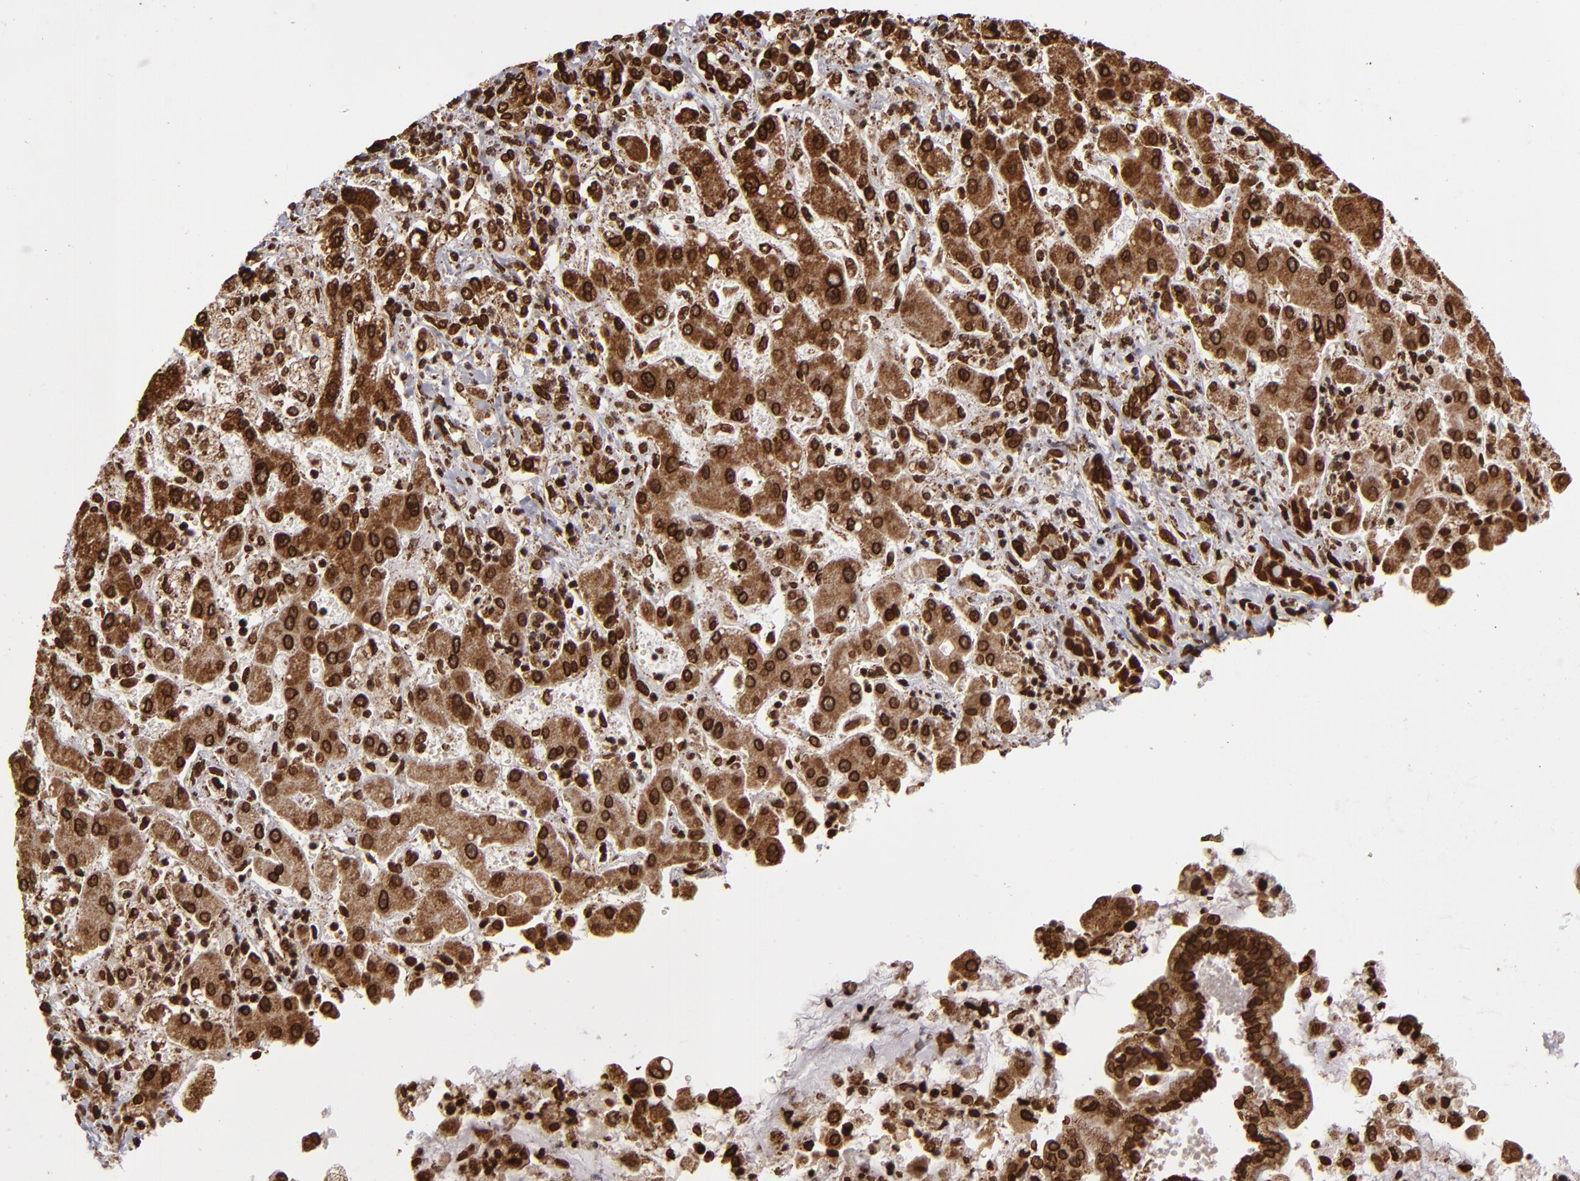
{"staining": {"intensity": "strong", "quantity": ">75%", "location": "cytoplasmic/membranous,nuclear"}, "tissue": "liver cancer", "cell_type": "Tumor cells", "image_type": "cancer", "snomed": [{"axis": "morphology", "description": "Cholangiocarcinoma"}, {"axis": "topography", "description": "Liver"}], "caption": "Immunohistochemistry (IHC) of liver cancer exhibits high levels of strong cytoplasmic/membranous and nuclear expression in approximately >75% of tumor cells. The staining was performed using DAB, with brown indicating positive protein expression. Nuclei are stained blue with hematoxylin.", "gene": "CUL3", "patient": {"sex": "male", "age": 50}}